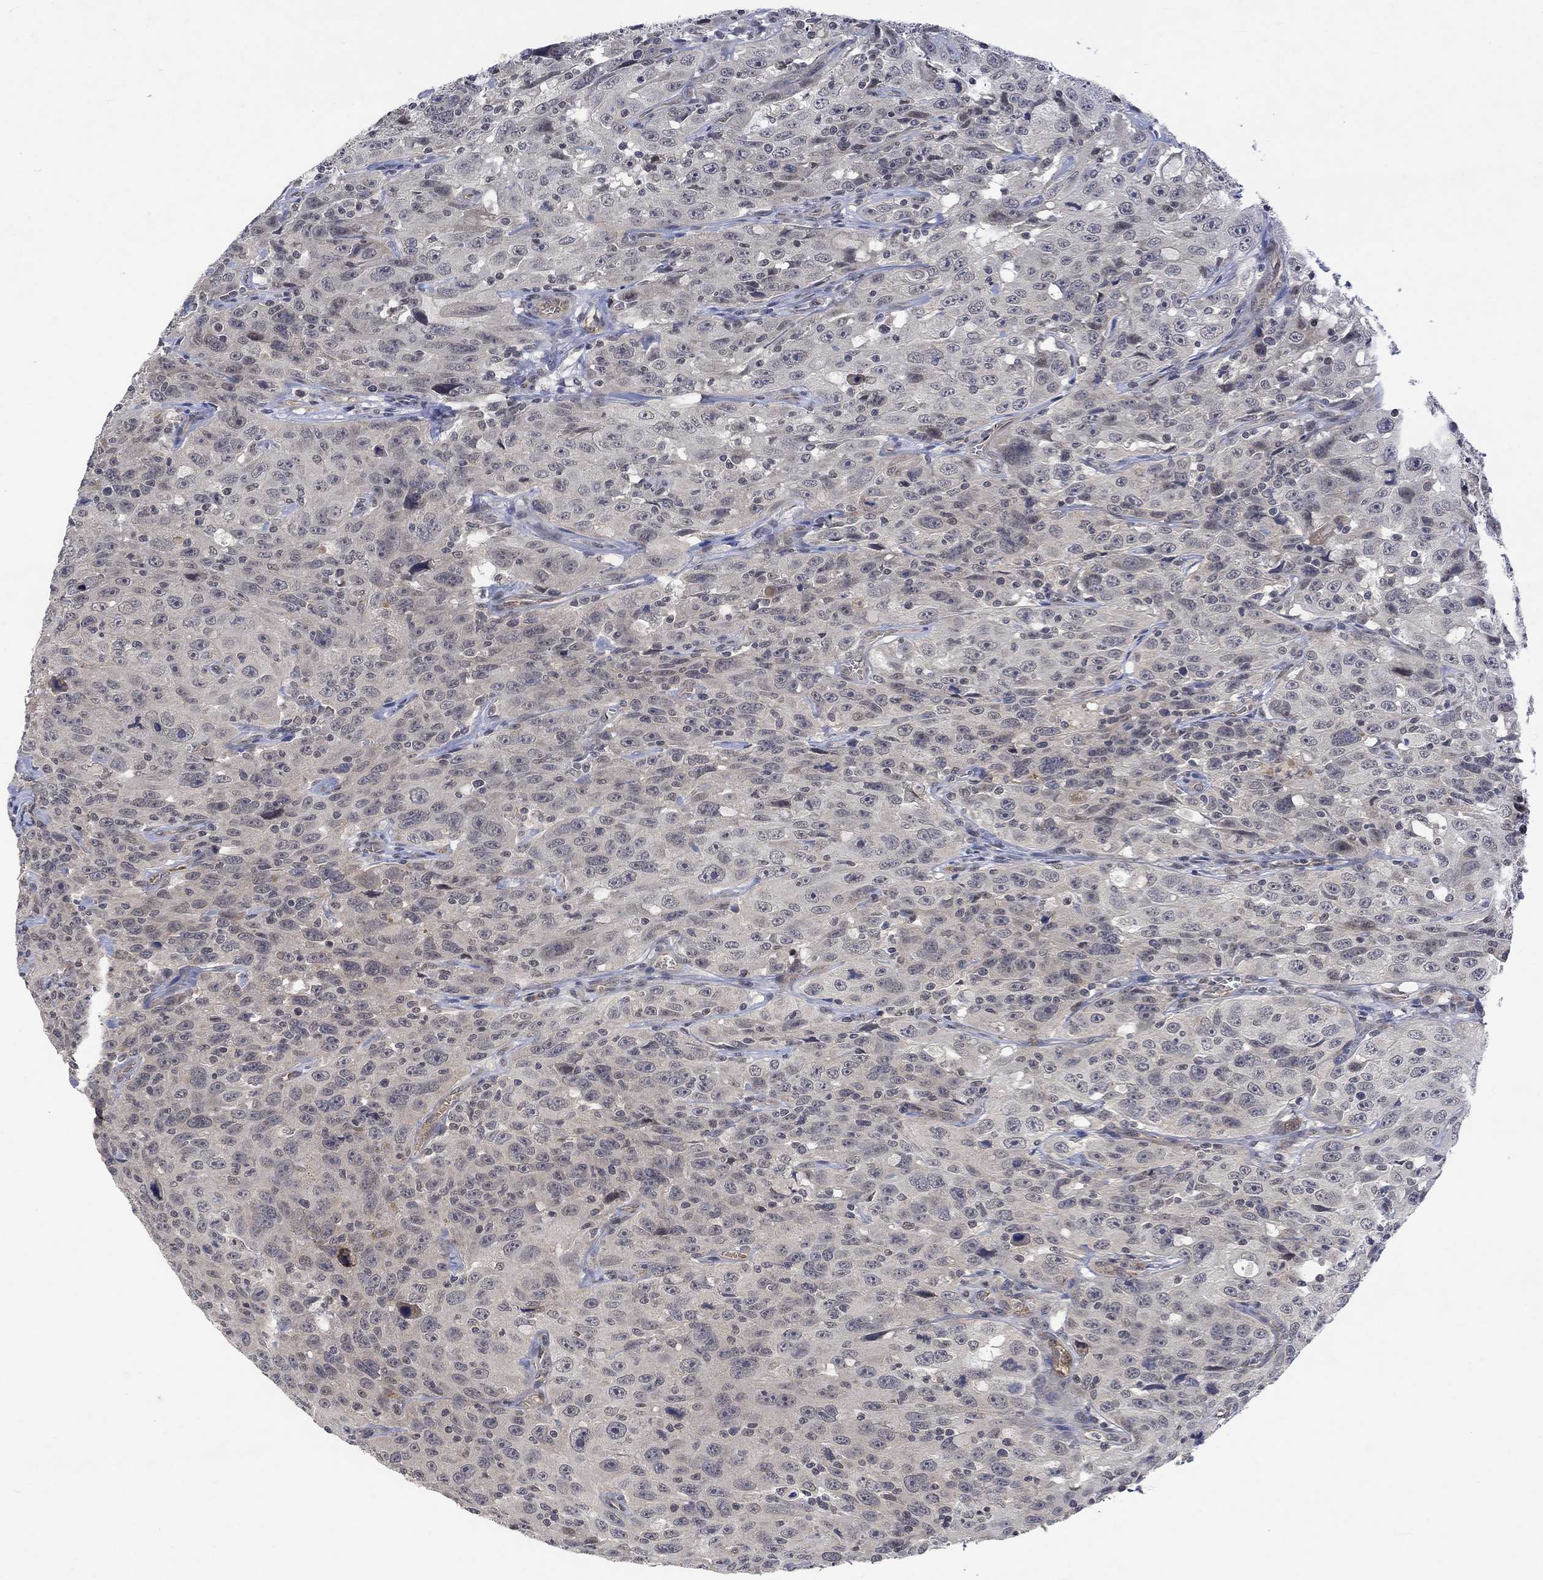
{"staining": {"intensity": "negative", "quantity": "none", "location": "none"}, "tissue": "urothelial cancer", "cell_type": "Tumor cells", "image_type": "cancer", "snomed": [{"axis": "morphology", "description": "Urothelial carcinoma, NOS"}, {"axis": "morphology", "description": "Urothelial carcinoma, High grade"}, {"axis": "topography", "description": "Urinary bladder"}], "caption": "Human transitional cell carcinoma stained for a protein using IHC displays no staining in tumor cells.", "gene": "GRIN2D", "patient": {"sex": "female", "age": 73}}